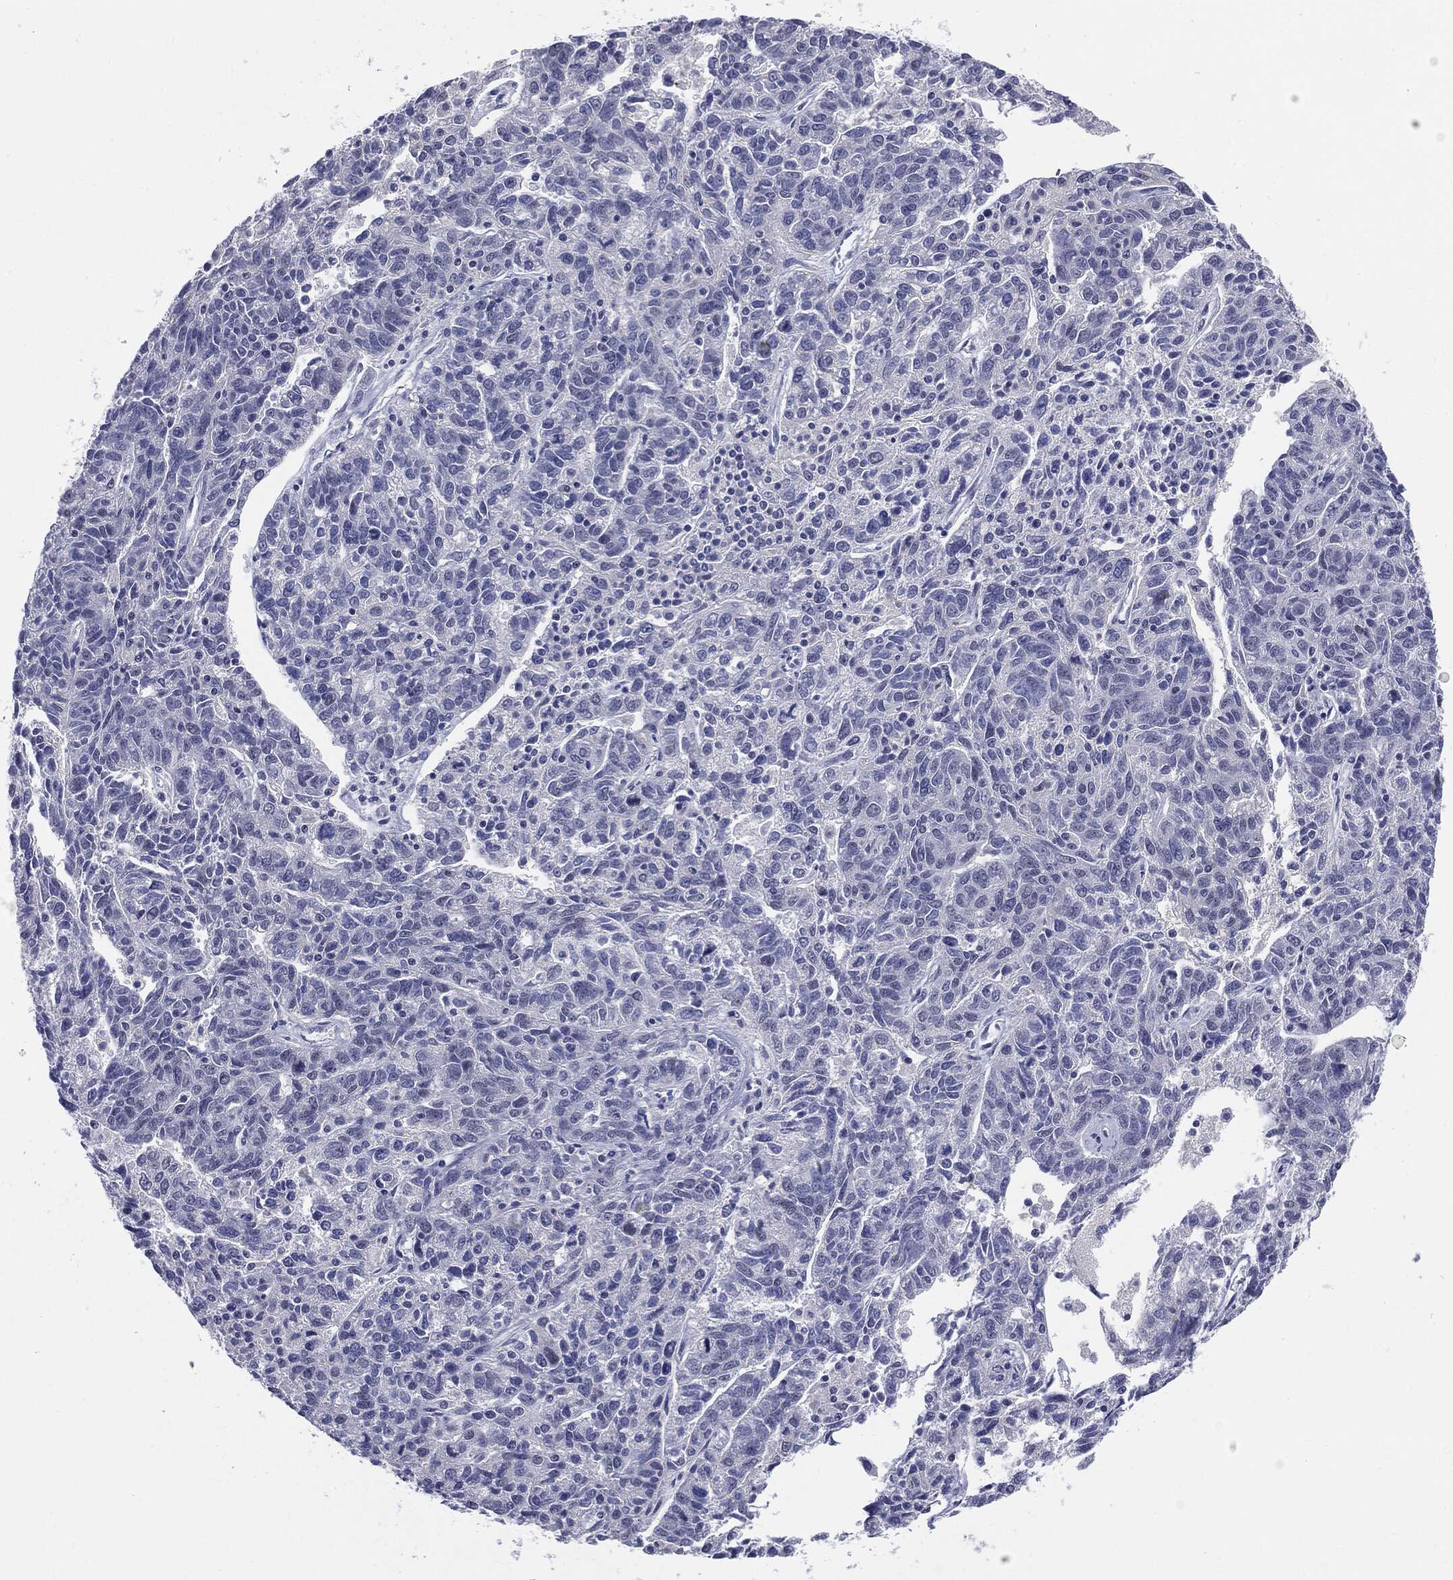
{"staining": {"intensity": "negative", "quantity": "none", "location": "none"}, "tissue": "ovarian cancer", "cell_type": "Tumor cells", "image_type": "cancer", "snomed": [{"axis": "morphology", "description": "Cystadenocarcinoma, serous, NOS"}, {"axis": "topography", "description": "Ovary"}], "caption": "Immunohistochemistry of human ovarian serous cystadenocarcinoma shows no positivity in tumor cells.", "gene": "SLC5A5", "patient": {"sex": "female", "age": 71}}